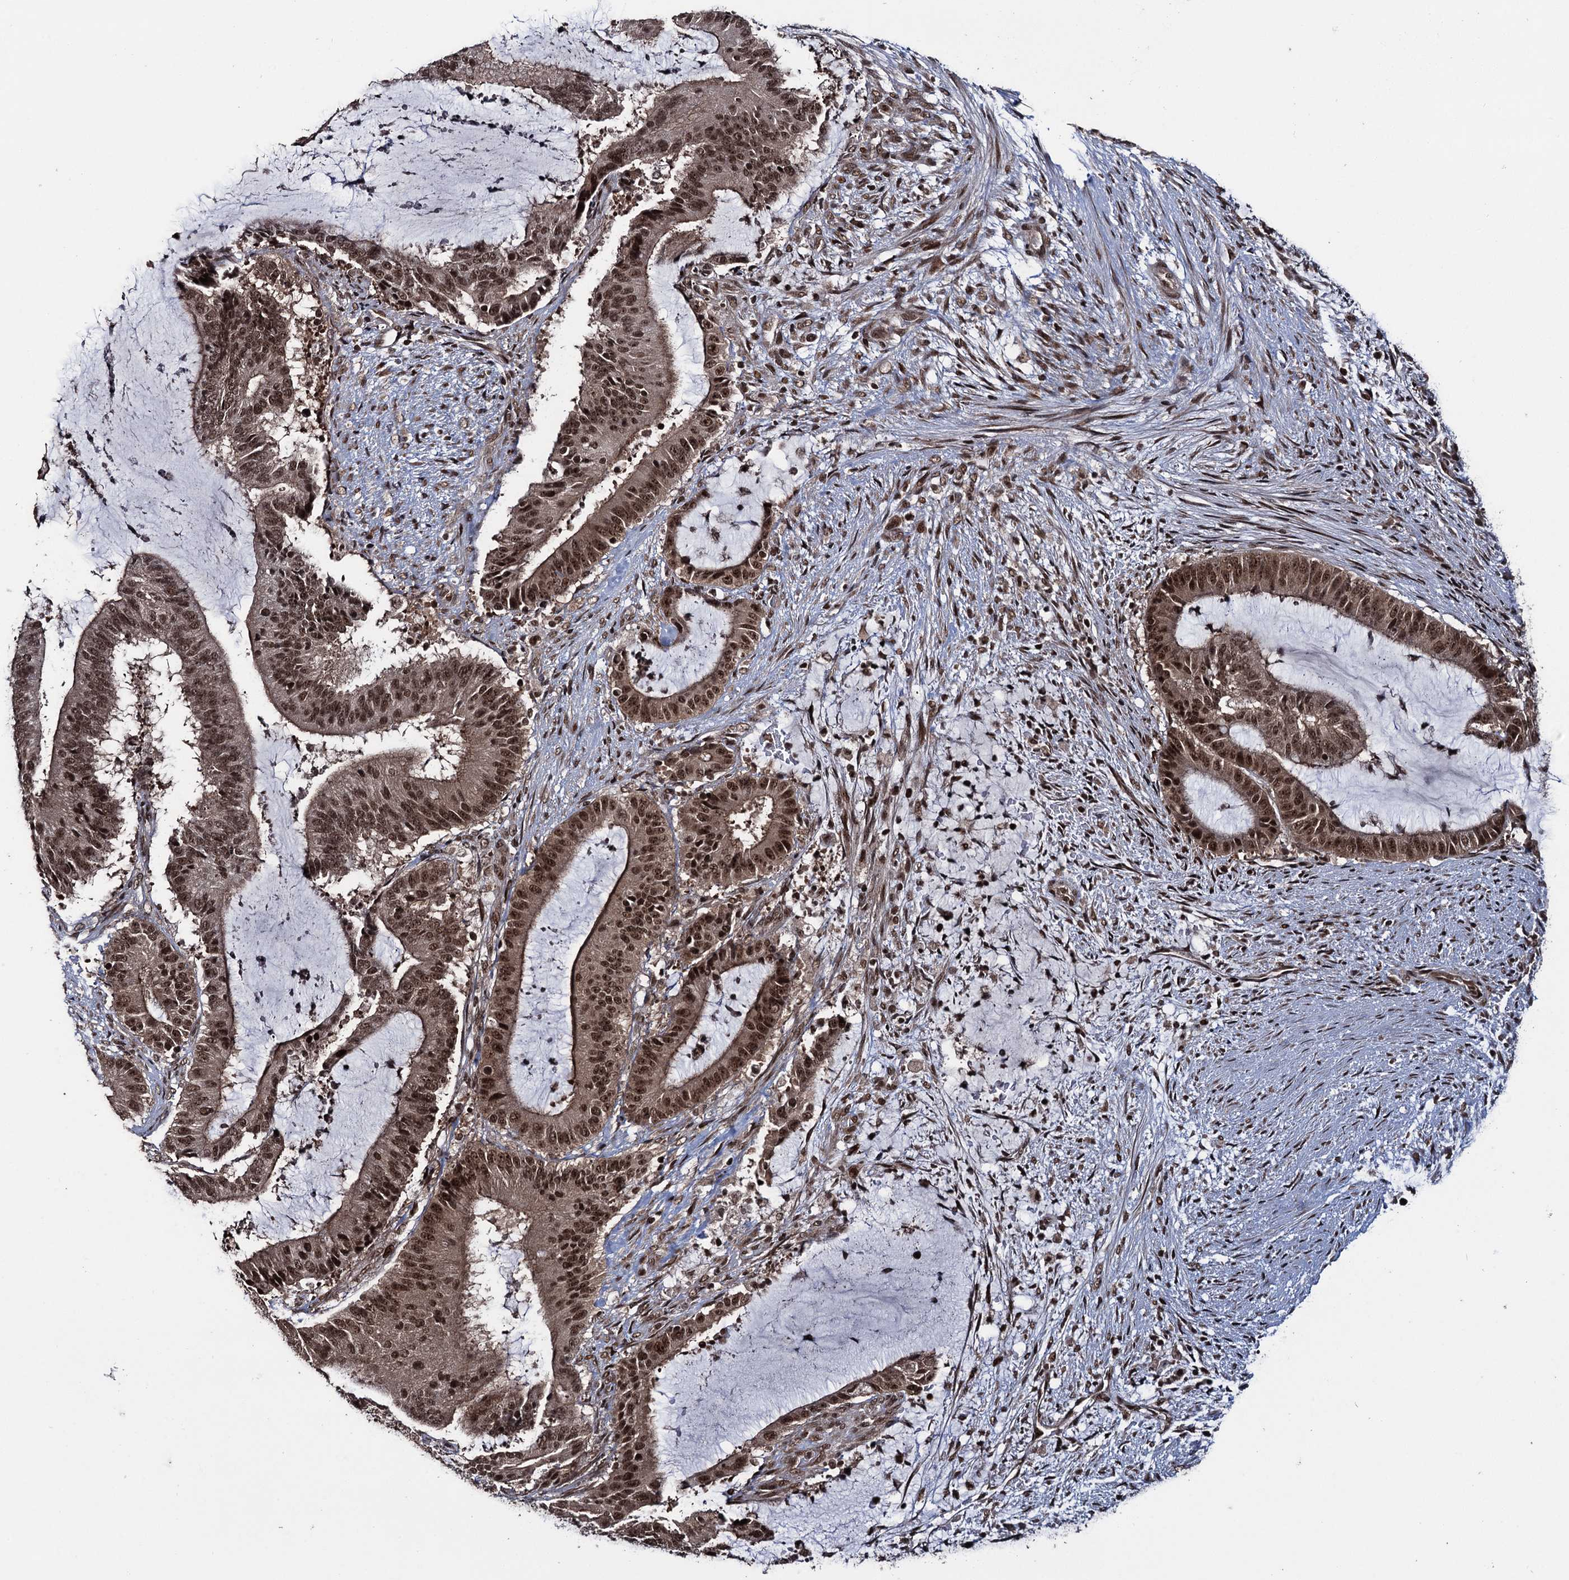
{"staining": {"intensity": "strong", "quantity": ">75%", "location": "cytoplasmic/membranous,nuclear"}, "tissue": "liver cancer", "cell_type": "Tumor cells", "image_type": "cancer", "snomed": [{"axis": "morphology", "description": "Normal tissue, NOS"}, {"axis": "morphology", "description": "Cholangiocarcinoma"}, {"axis": "topography", "description": "Liver"}, {"axis": "topography", "description": "Peripheral nerve tissue"}], "caption": "Immunohistochemical staining of liver cholangiocarcinoma exhibits high levels of strong cytoplasmic/membranous and nuclear protein expression in about >75% of tumor cells.", "gene": "ZNF169", "patient": {"sex": "female", "age": 73}}